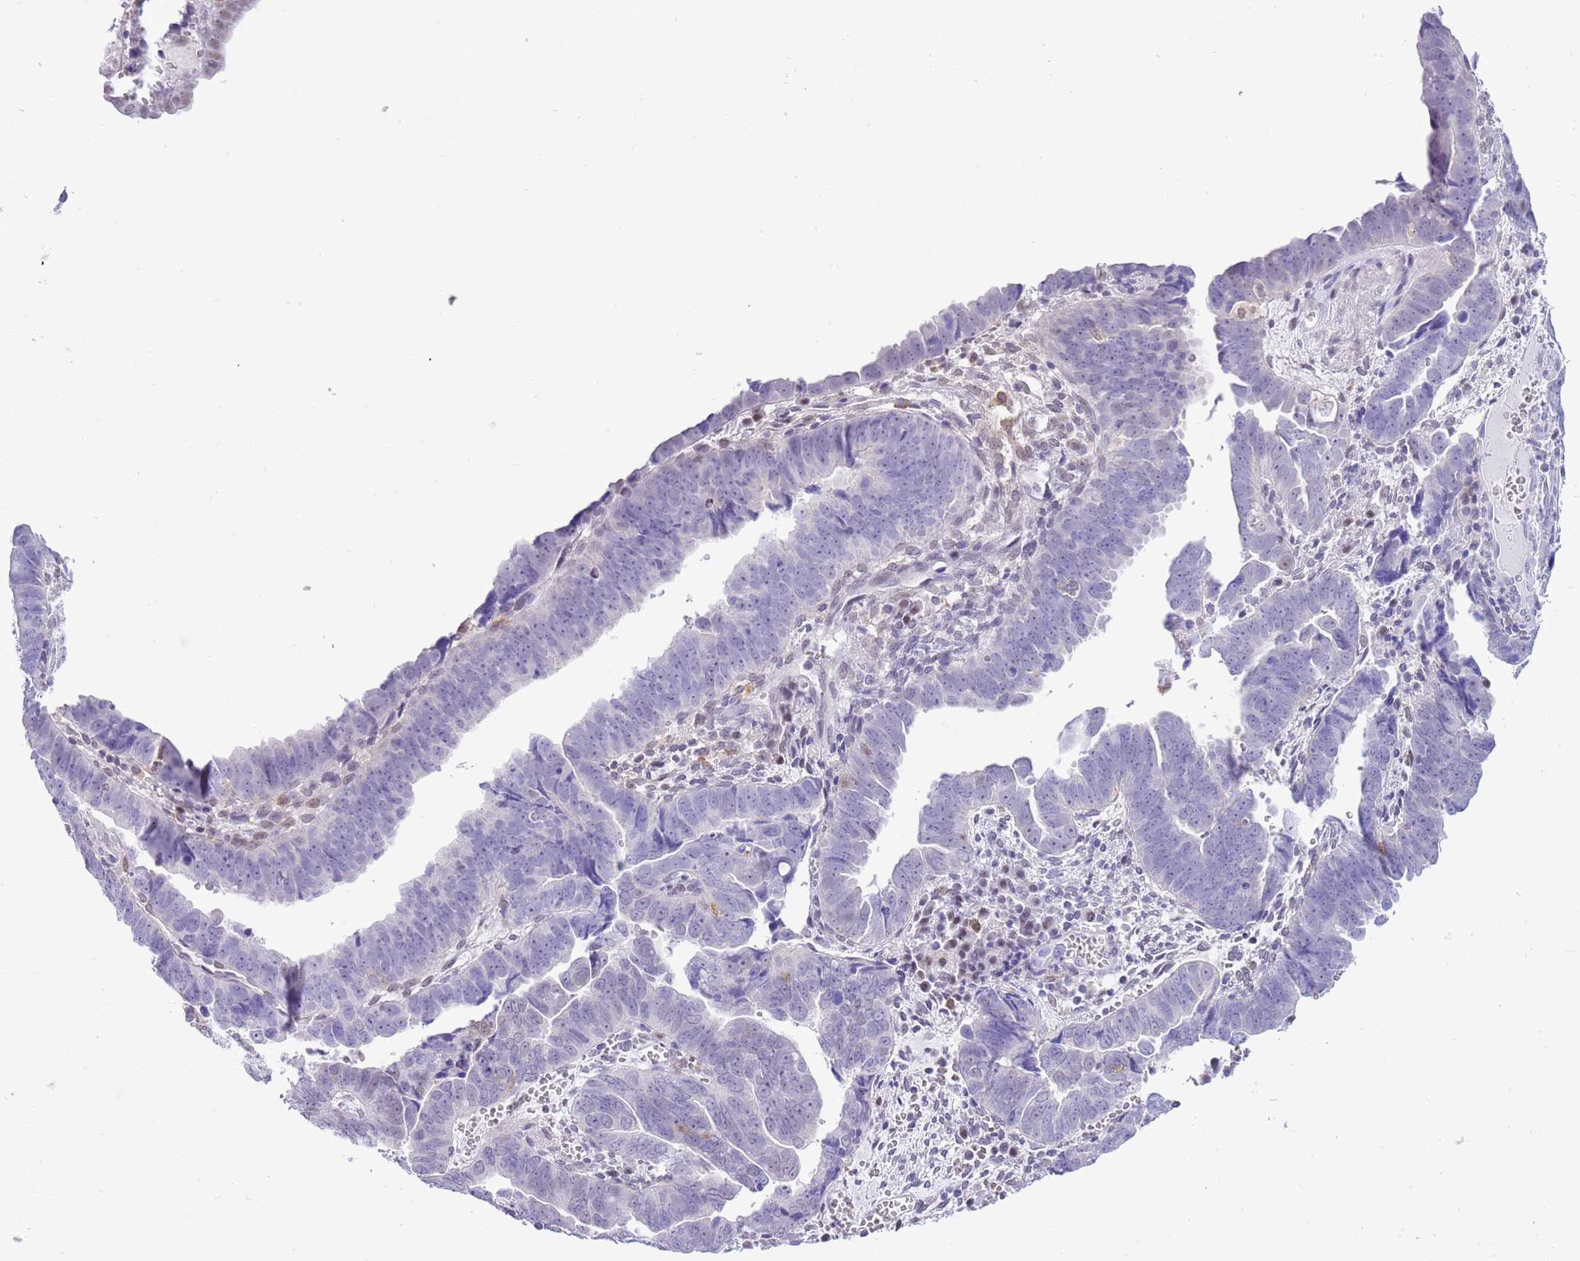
{"staining": {"intensity": "negative", "quantity": "none", "location": "none"}, "tissue": "endometrial cancer", "cell_type": "Tumor cells", "image_type": "cancer", "snomed": [{"axis": "morphology", "description": "Adenocarcinoma, NOS"}, {"axis": "topography", "description": "Endometrium"}], "caption": "Immunohistochemistry (IHC) image of neoplastic tissue: human endometrial cancer stained with DAB demonstrates no significant protein expression in tumor cells.", "gene": "PPP1R17", "patient": {"sex": "female", "age": 75}}